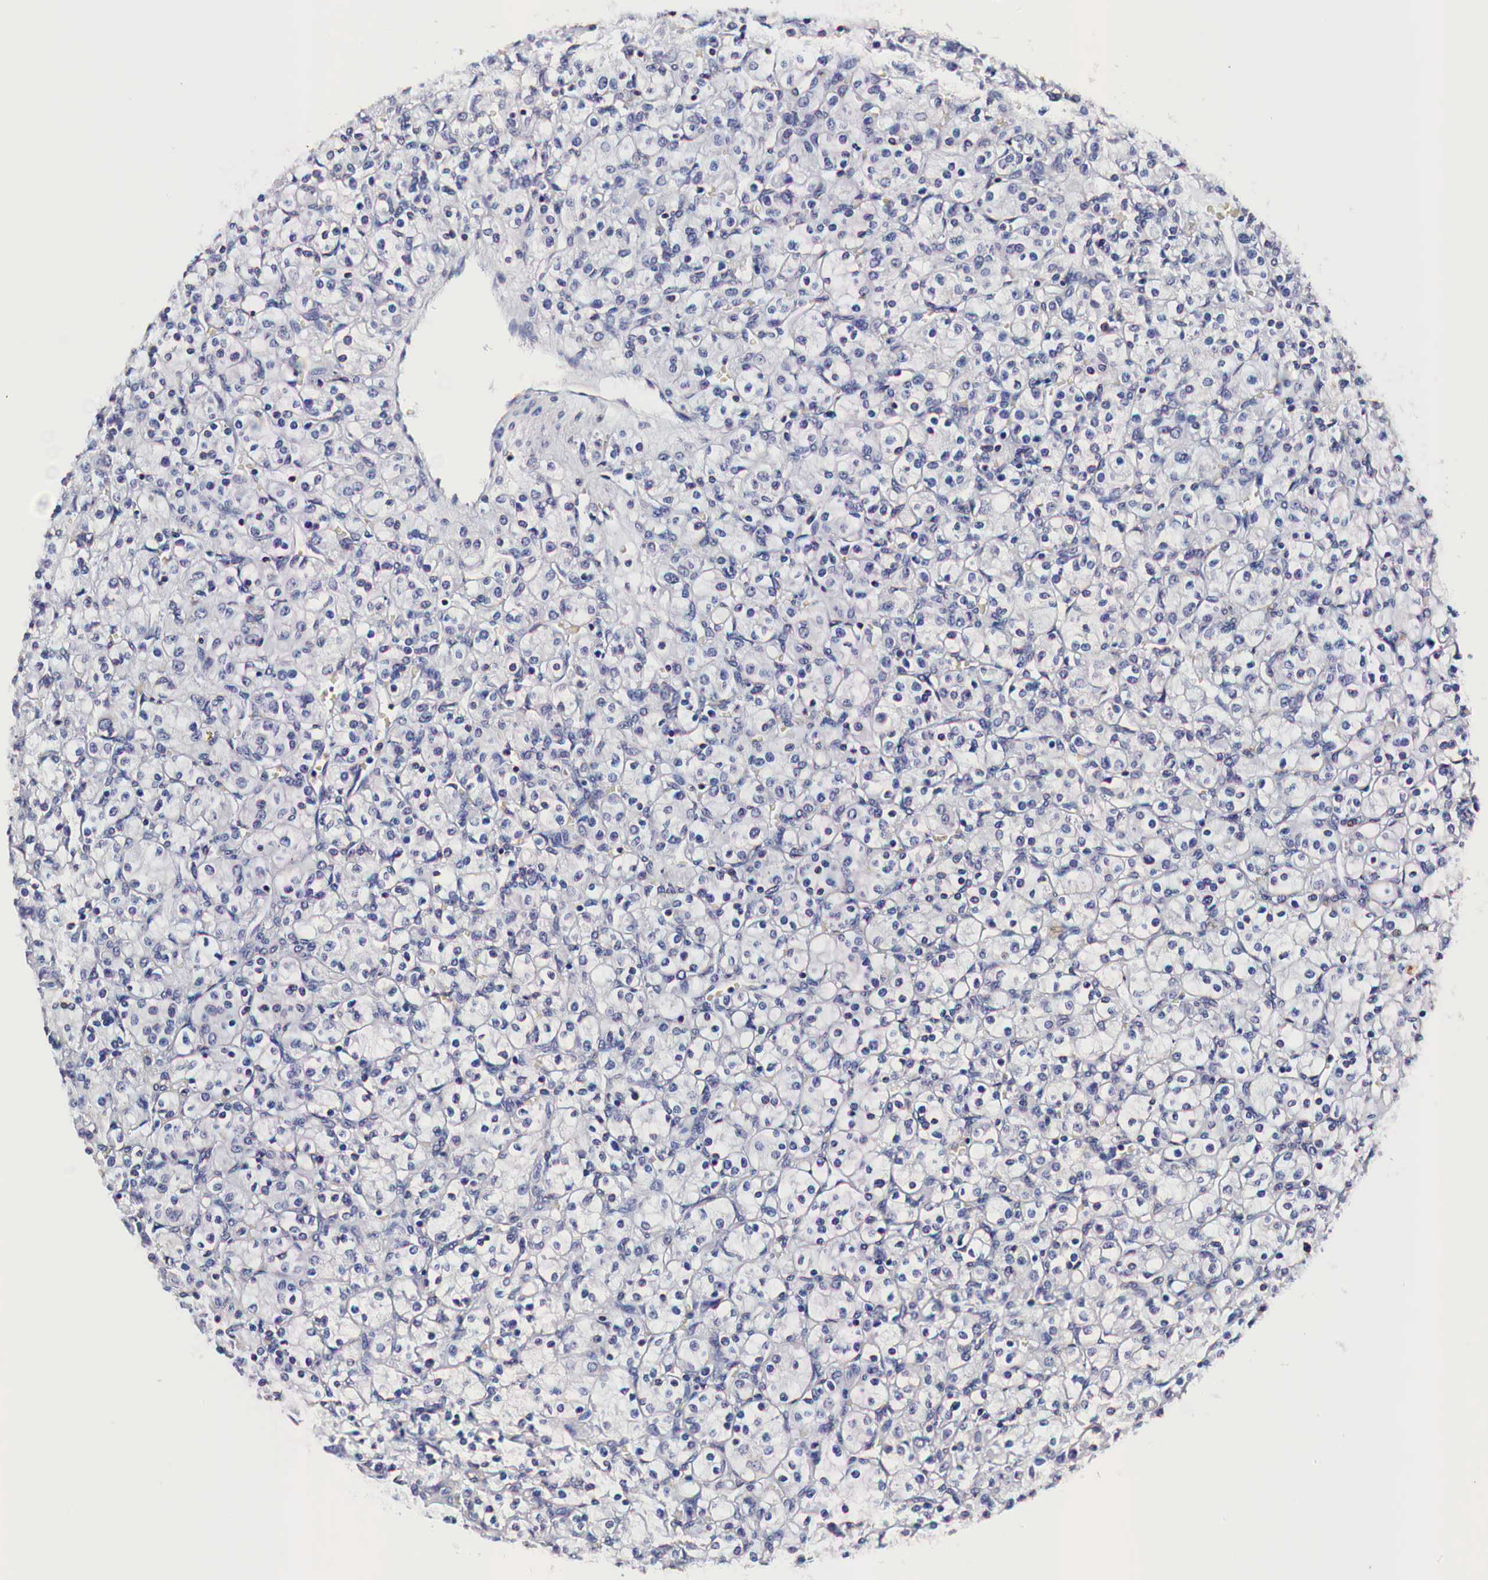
{"staining": {"intensity": "negative", "quantity": "none", "location": "none"}, "tissue": "renal cancer", "cell_type": "Tumor cells", "image_type": "cancer", "snomed": [{"axis": "morphology", "description": "Adenocarcinoma, NOS"}, {"axis": "topography", "description": "Kidney"}], "caption": "There is no significant positivity in tumor cells of renal cancer.", "gene": "CKAP4", "patient": {"sex": "male", "age": 77}}